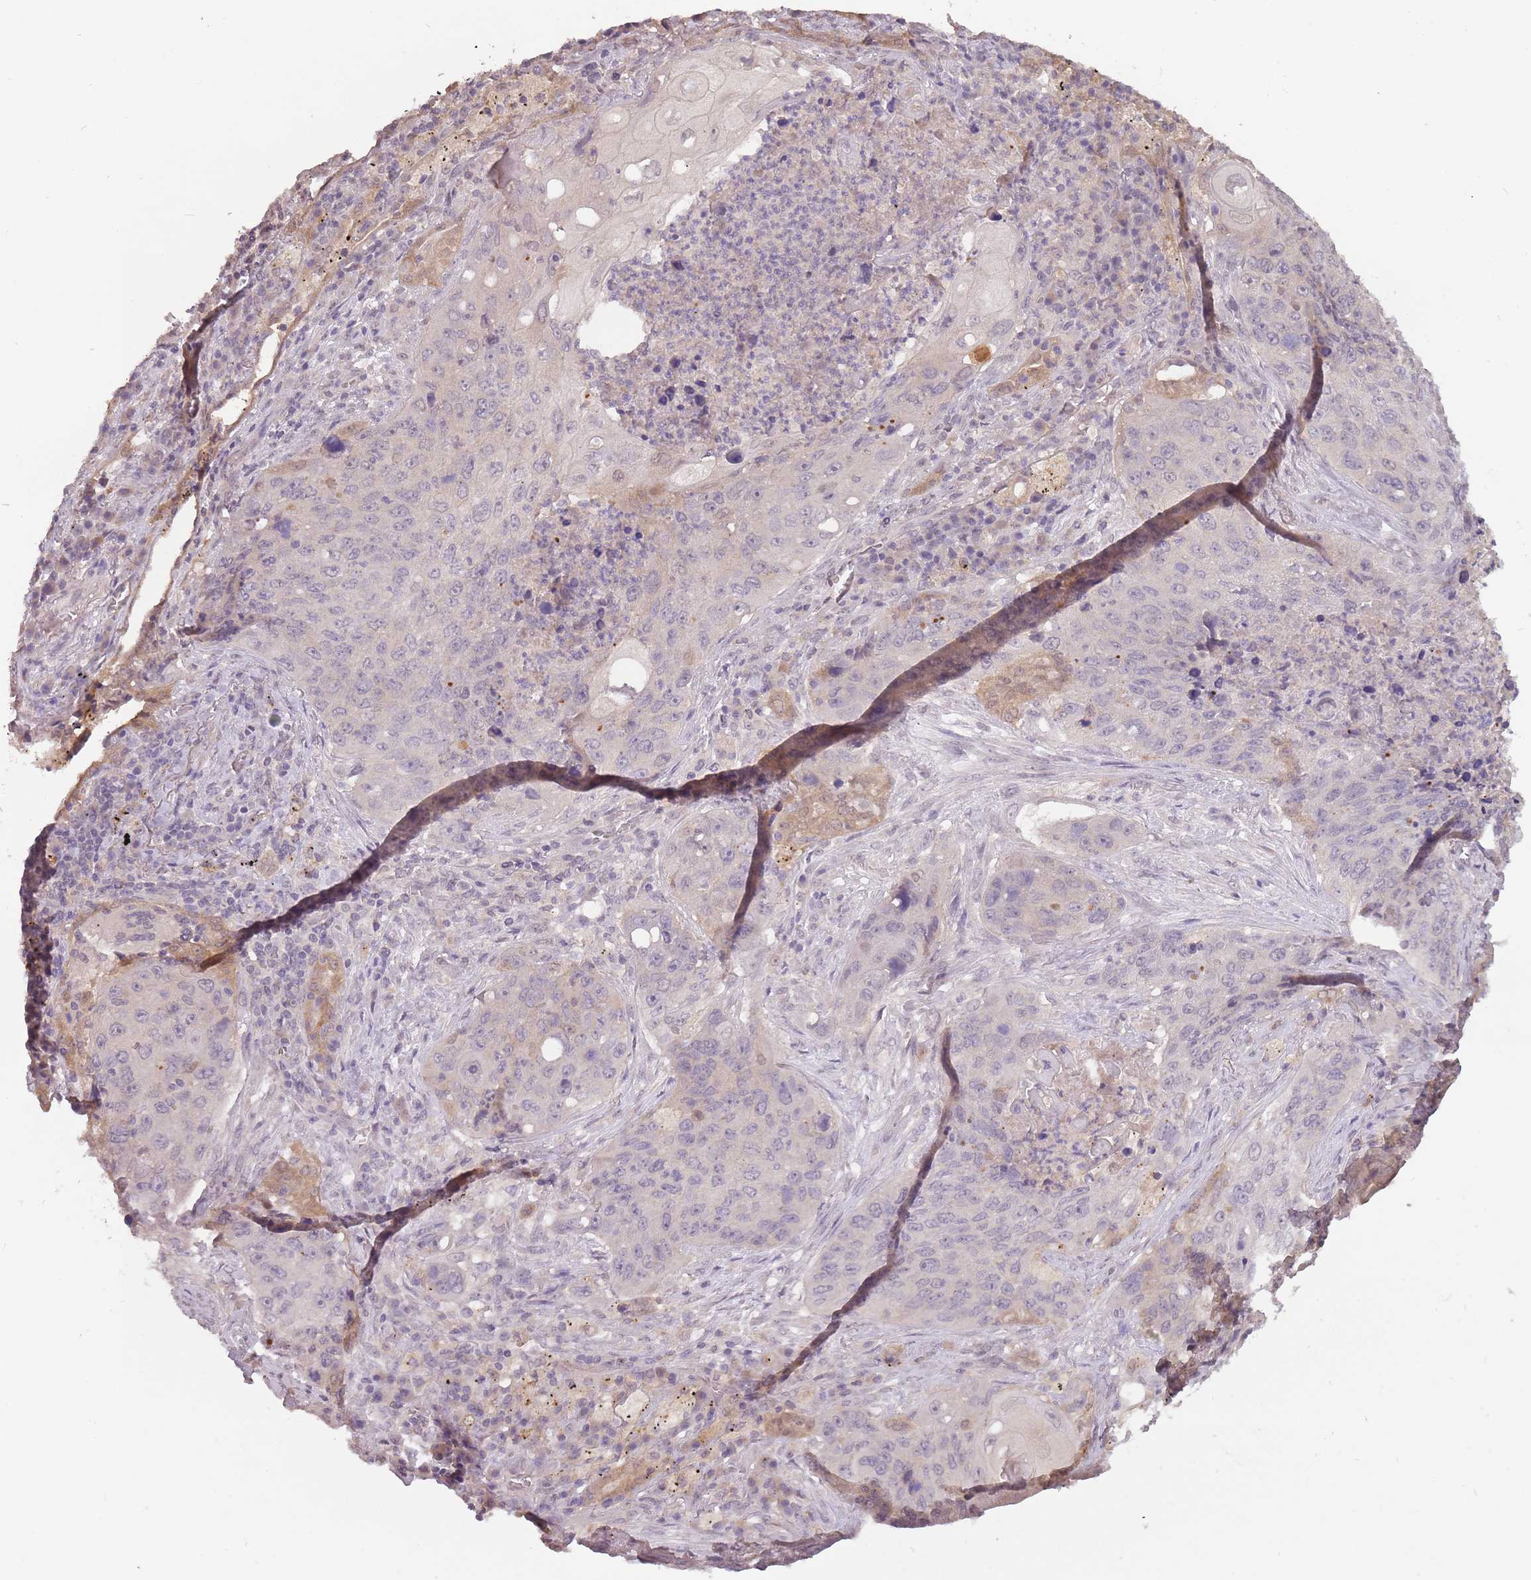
{"staining": {"intensity": "negative", "quantity": "none", "location": "none"}, "tissue": "lung cancer", "cell_type": "Tumor cells", "image_type": "cancer", "snomed": [{"axis": "morphology", "description": "Squamous cell carcinoma, NOS"}, {"axis": "topography", "description": "Lung"}], "caption": "The histopathology image displays no significant positivity in tumor cells of lung squamous cell carcinoma. The staining was performed using DAB (3,3'-diaminobenzidine) to visualize the protein expression in brown, while the nuclei were stained in blue with hematoxylin (Magnification: 20x).", "gene": "LRATD2", "patient": {"sex": "female", "age": 63}}